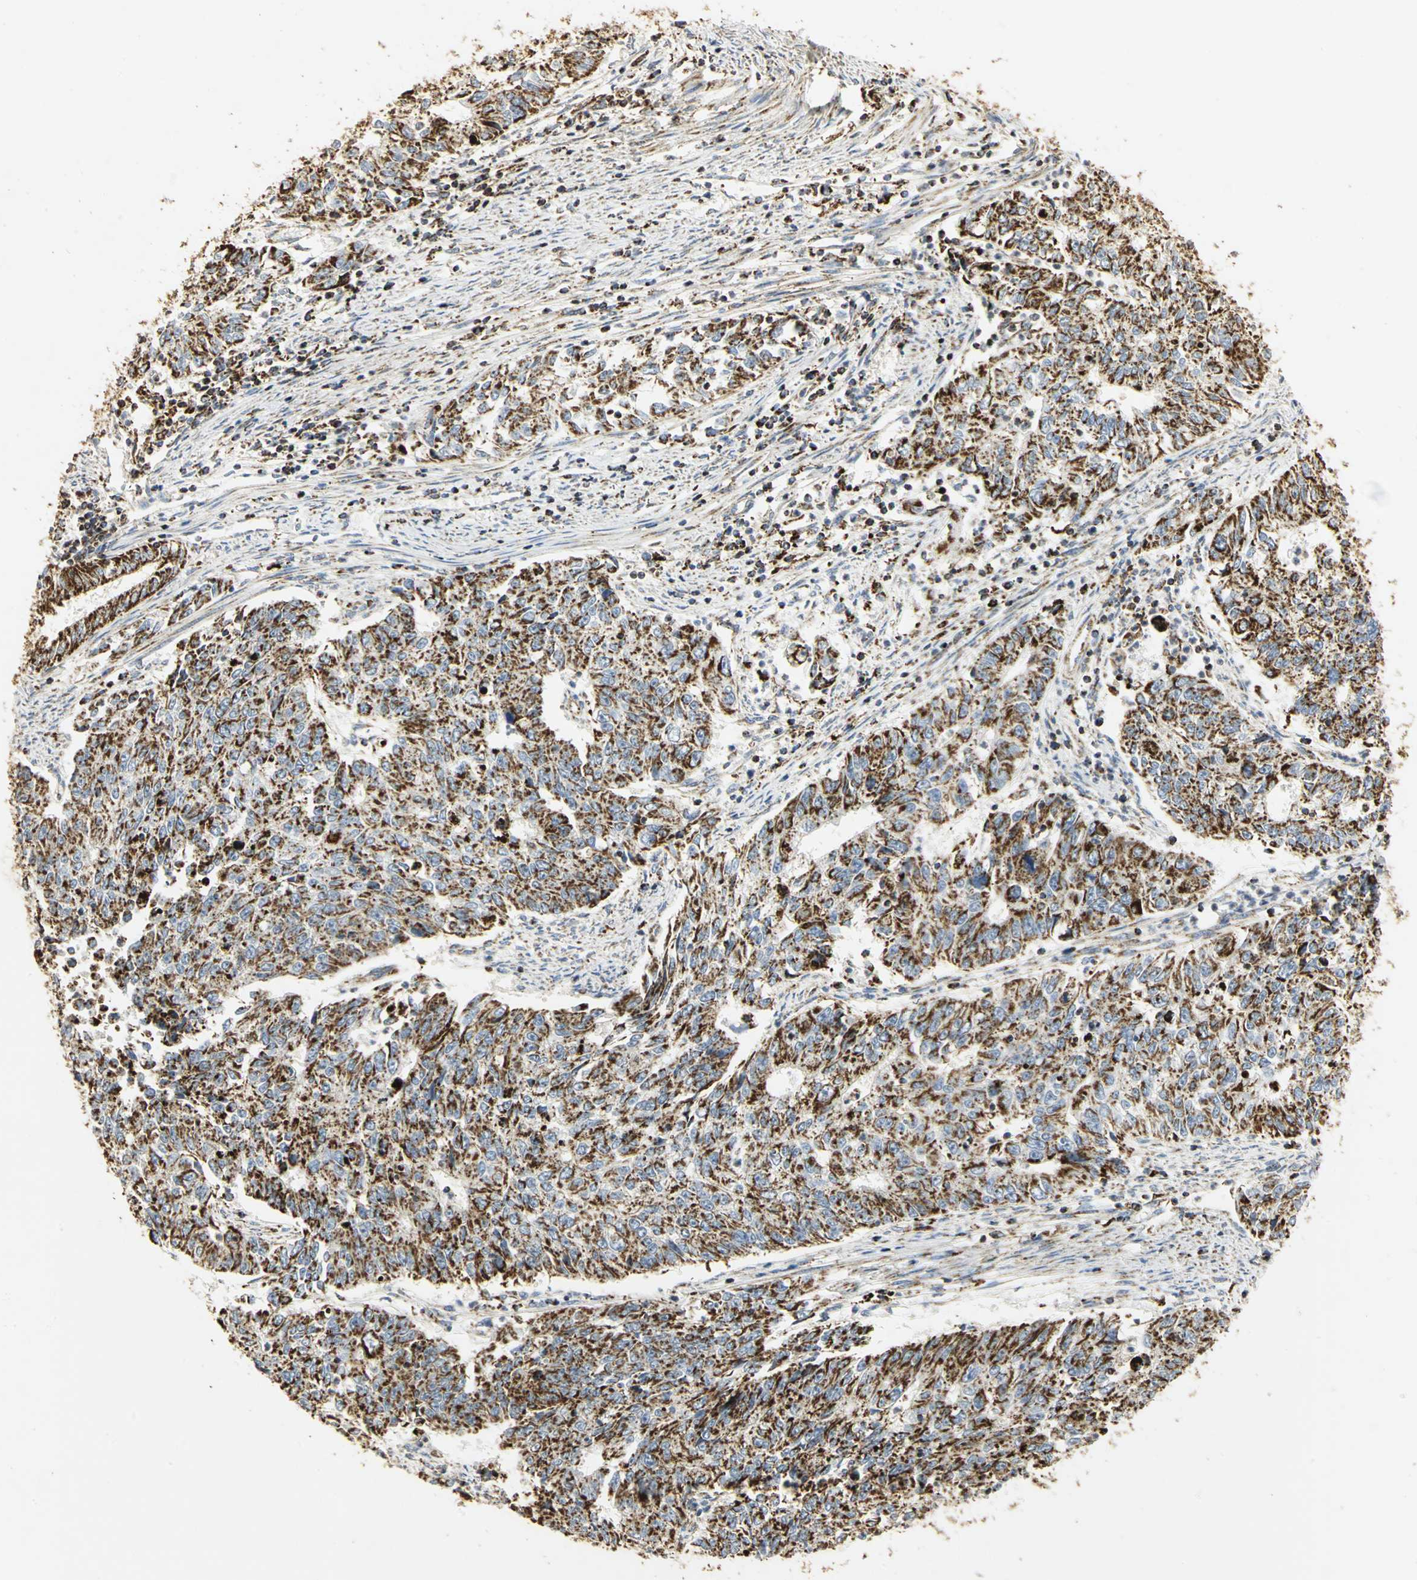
{"staining": {"intensity": "strong", "quantity": ">75%", "location": "cytoplasmic/membranous"}, "tissue": "endometrial cancer", "cell_type": "Tumor cells", "image_type": "cancer", "snomed": [{"axis": "morphology", "description": "Adenocarcinoma, NOS"}, {"axis": "topography", "description": "Endometrium"}], "caption": "Tumor cells reveal strong cytoplasmic/membranous positivity in approximately >75% of cells in adenocarcinoma (endometrial).", "gene": "VDAC1", "patient": {"sex": "female", "age": 42}}